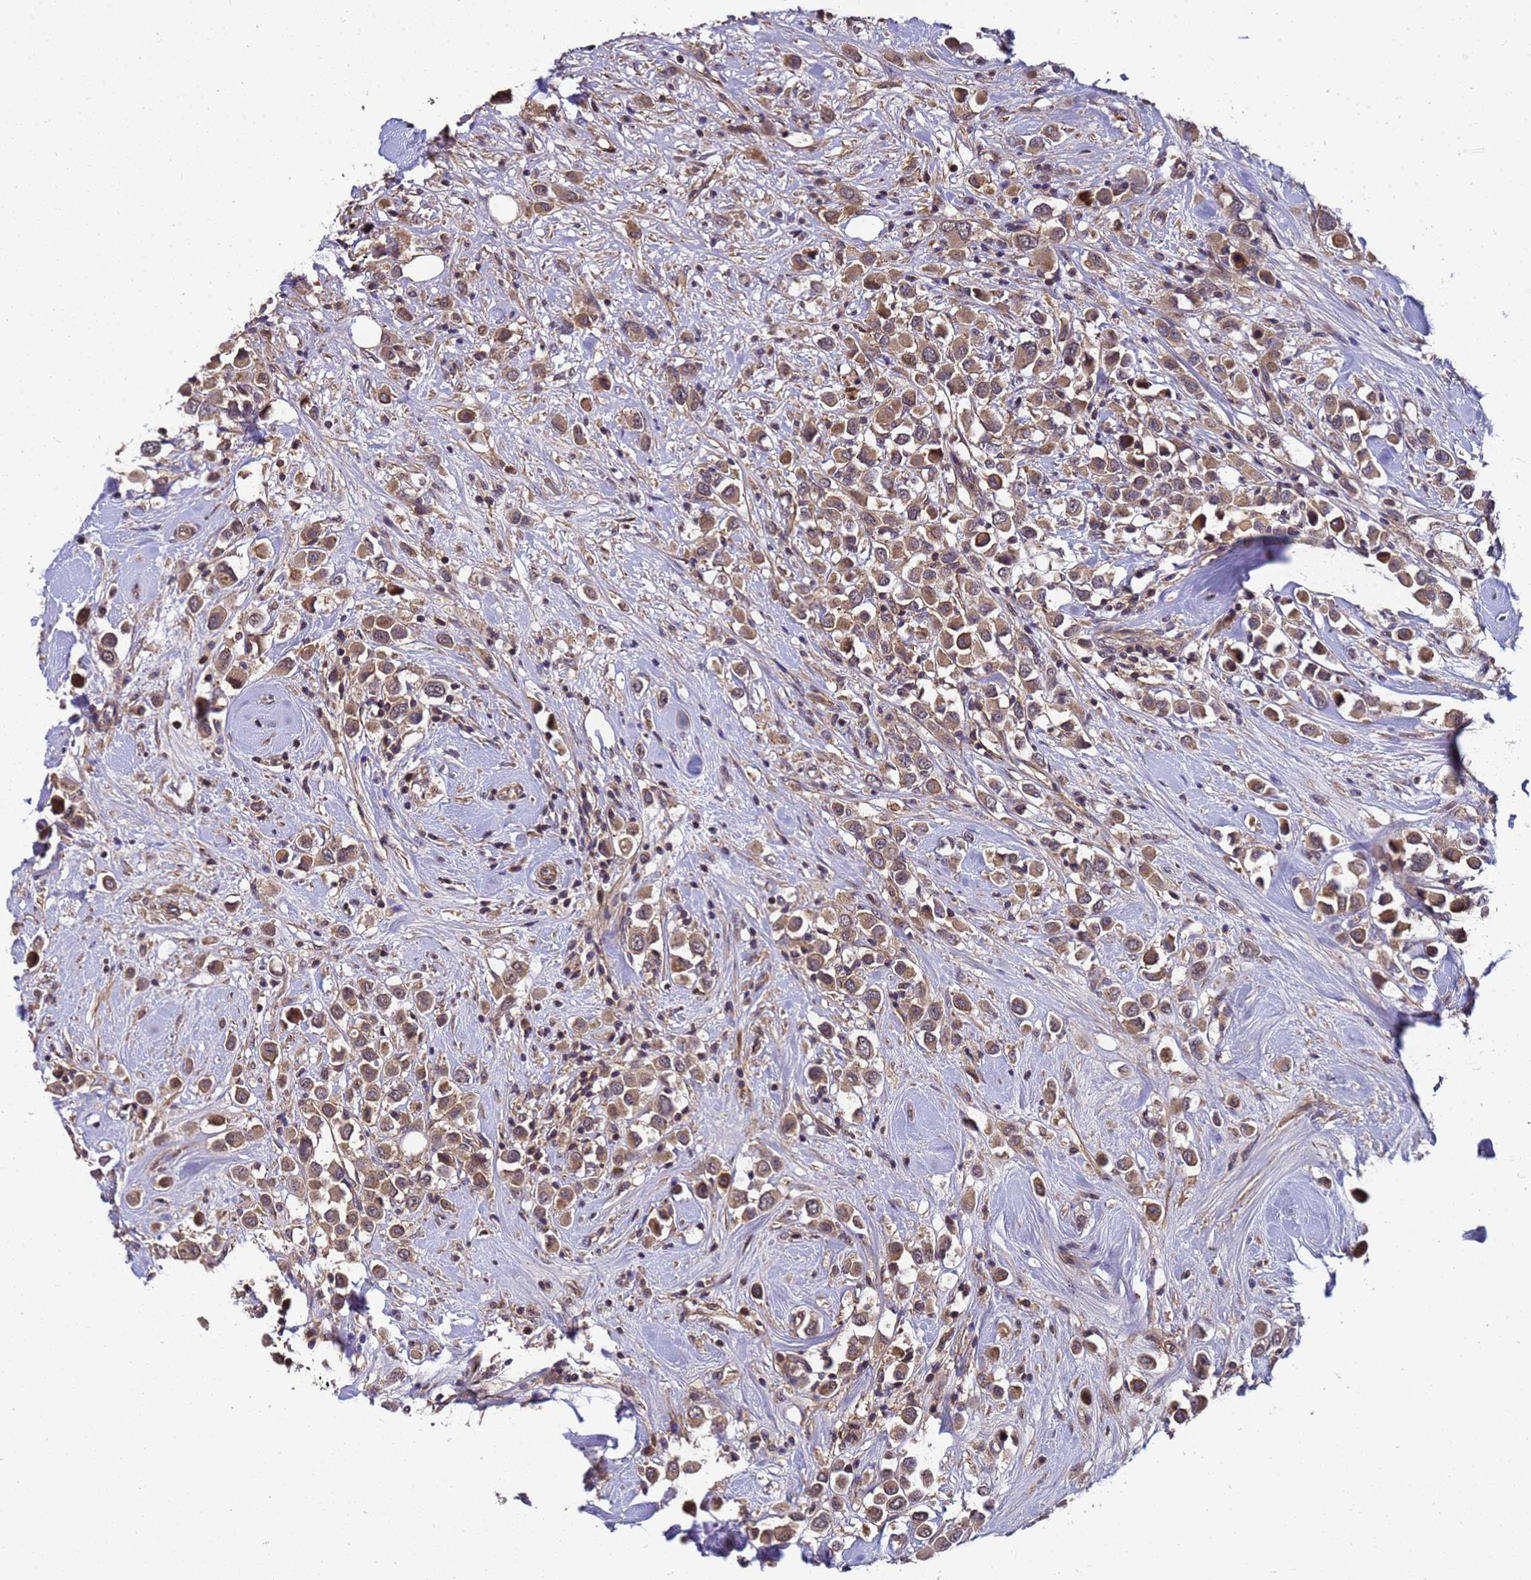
{"staining": {"intensity": "moderate", "quantity": ">75%", "location": "cytoplasmic/membranous"}, "tissue": "breast cancer", "cell_type": "Tumor cells", "image_type": "cancer", "snomed": [{"axis": "morphology", "description": "Duct carcinoma"}, {"axis": "topography", "description": "Breast"}], "caption": "Immunohistochemical staining of breast cancer (invasive ductal carcinoma) shows medium levels of moderate cytoplasmic/membranous protein staining in approximately >75% of tumor cells.", "gene": "GSTCD", "patient": {"sex": "female", "age": 61}}